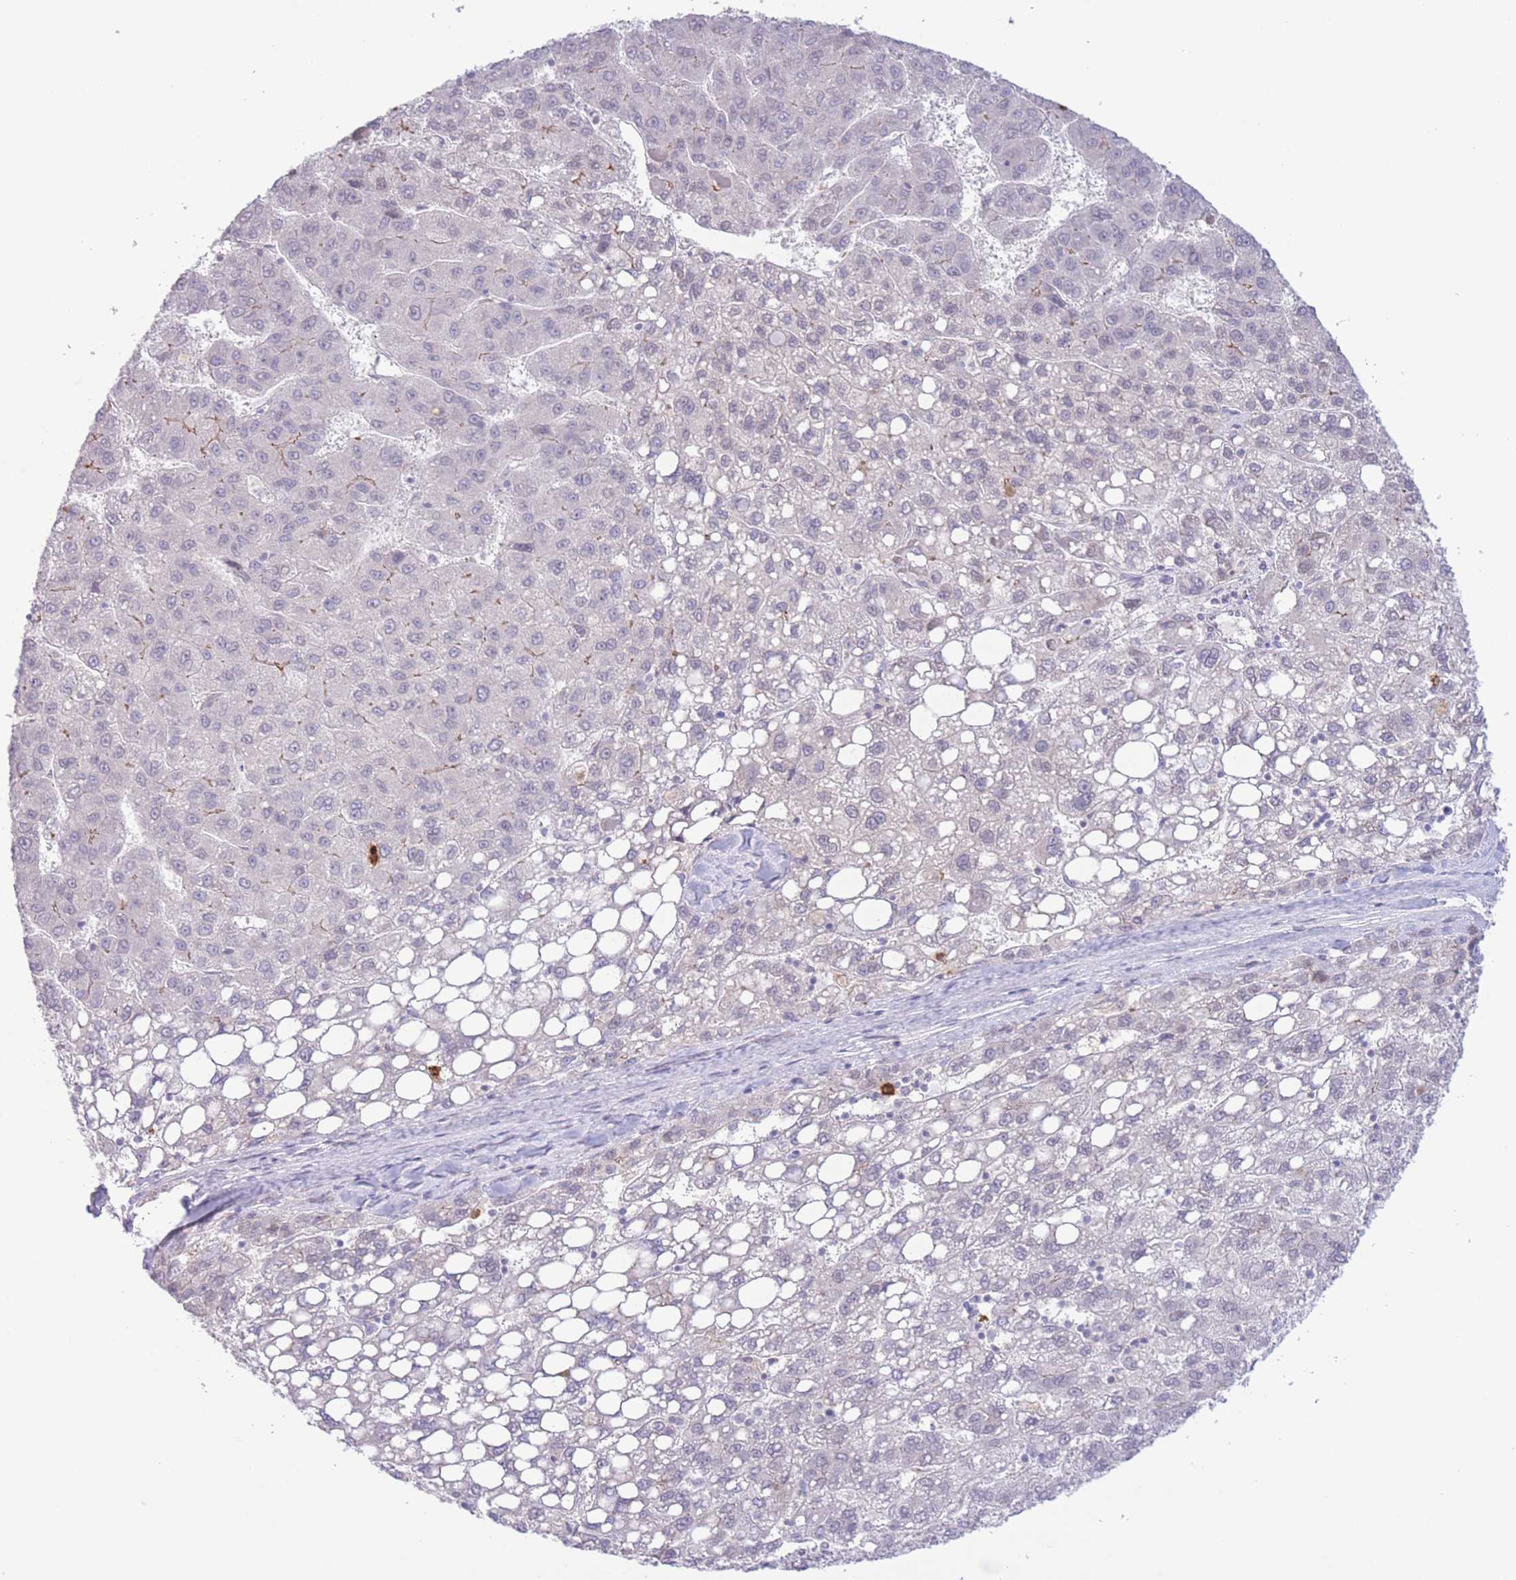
{"staining": {"intensity": "weak", "quantity": "<25%", "location": "cytoplasmic/membranous"}, "tissue": "liver cancer", "cell_type": "Tumor cells", "image_type": "cancer", "snomed": [{"axis": "morphology", "description": "Carcinoma, Hepatocellular, NOS"}, {"axis": "topography", "description": "Liver"}], "caption": "Immunohistochemistry (IHC) micrograph of liver hepatocellular carcinoma stained for a protein (brown), which displays no expression in tumor cells. Brightfield microscopy of immunohistochemistry (IHC) stained with DAB (3,3'-diaminobenzidine) (brown) and hematoxylin (blue), captured at high magnification.", "gene": "LCLAT1", "patient": {"sex": "female", "age": 82}}